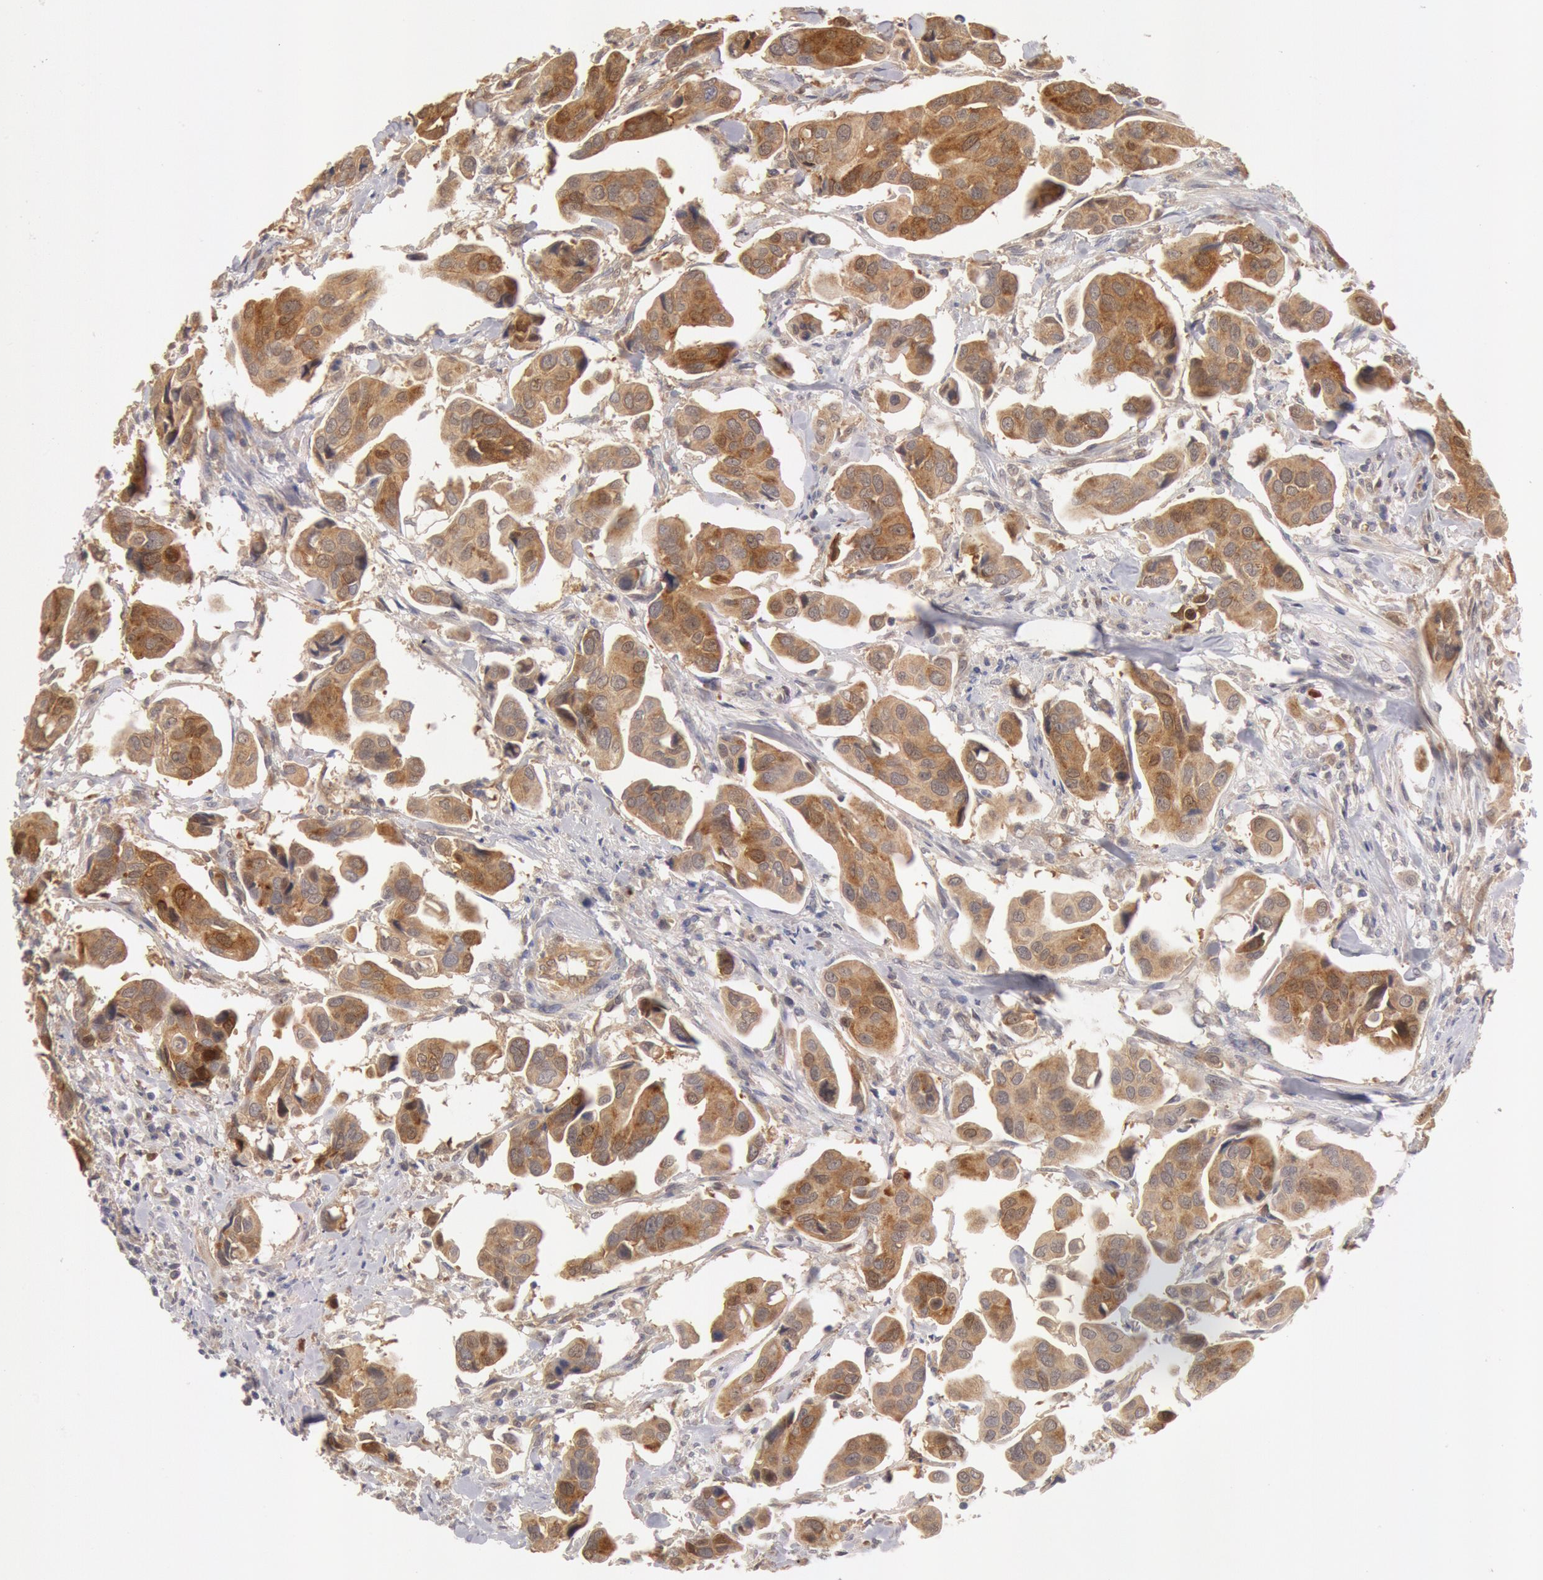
{"staining": {"intensity": "moderate", "quantity": "25%-75%", "location": "cytoplasmic/membranous"}, "tissue": "urothelial cancer", "cell_type": "Tumor cells", "image_type": "cancer", "snomed": [{"axis": "morphology", "description": "Adenocarcinoma, NOS"}, {"axis": "topography", "description": "Urinary bladder"}], "caption": "Immunohistochemistry (IHC) staining of adenocarcinoma, which shows medium levels of moderate cytoplasmic/membranous staining in about 25%-75% of tumor cells indicating moderate cytoplasmic/membranous protein expression. The staining was performed using DAB (brown) for protein detection and nuclei were counterstained in hematoxylin (blue).", "gene": "DNAJA1", "patient": {"sex": "male", "age": 61}}